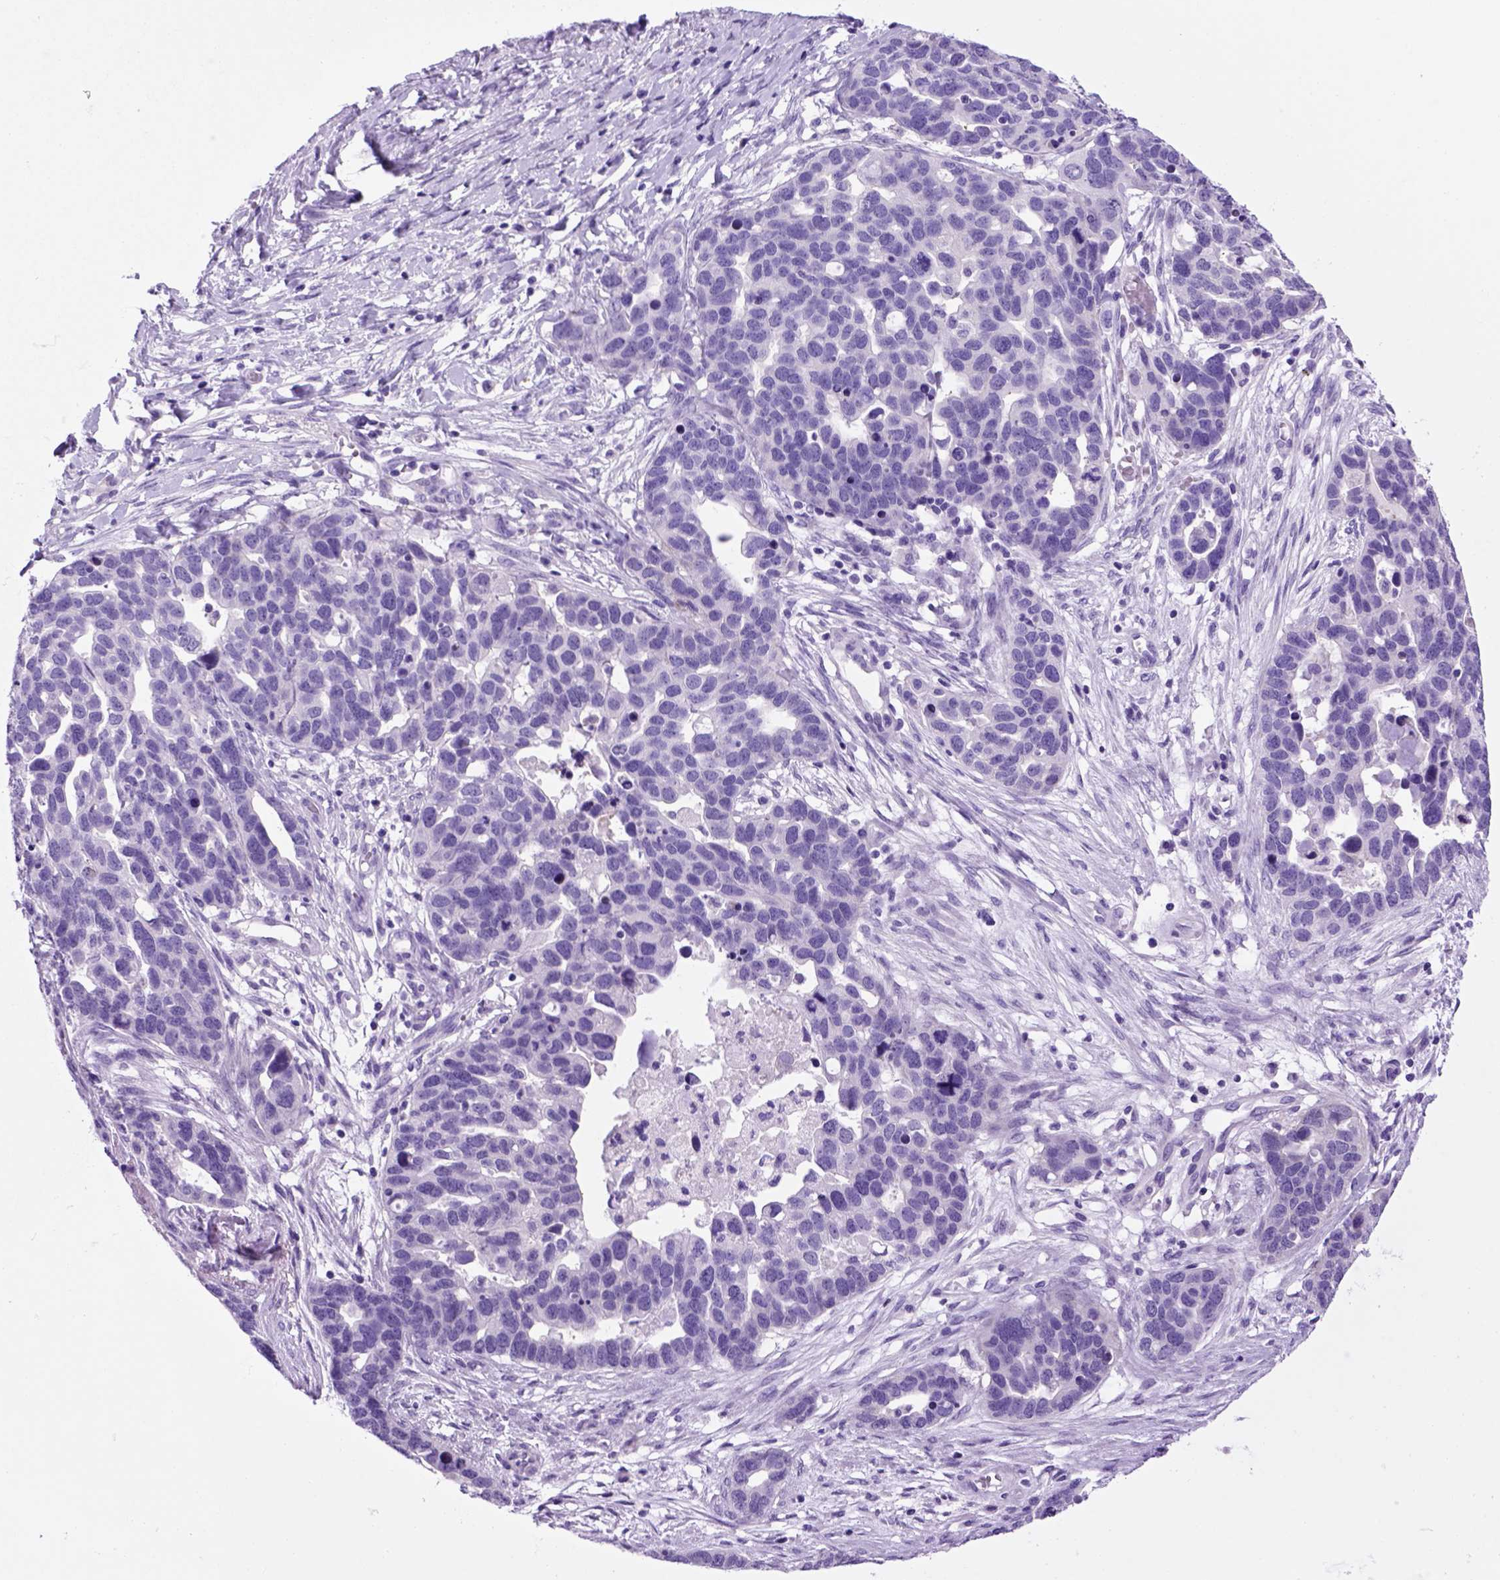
{"staining": {"intensity": "negative", "quantity": "none", "location": "none"}, "tissue": "ovarian cancer", "cell_type": "Tumor cells", "image_type": "cancer", "snomed": [{"axis": "morphology", "description": "Cystadenocarcinoma, serous, NOS"}, {"axis": "topography", "description": "Ovary"}], "caption": "Immunohistochemistry micrograph of ovarian cancer (serous cystadenocarcinoma) stained for a protein (brown), which shows no staining in tumor cells.", "gene": "HHIPL2", "patient": {"sex": "female", "age": 54}}